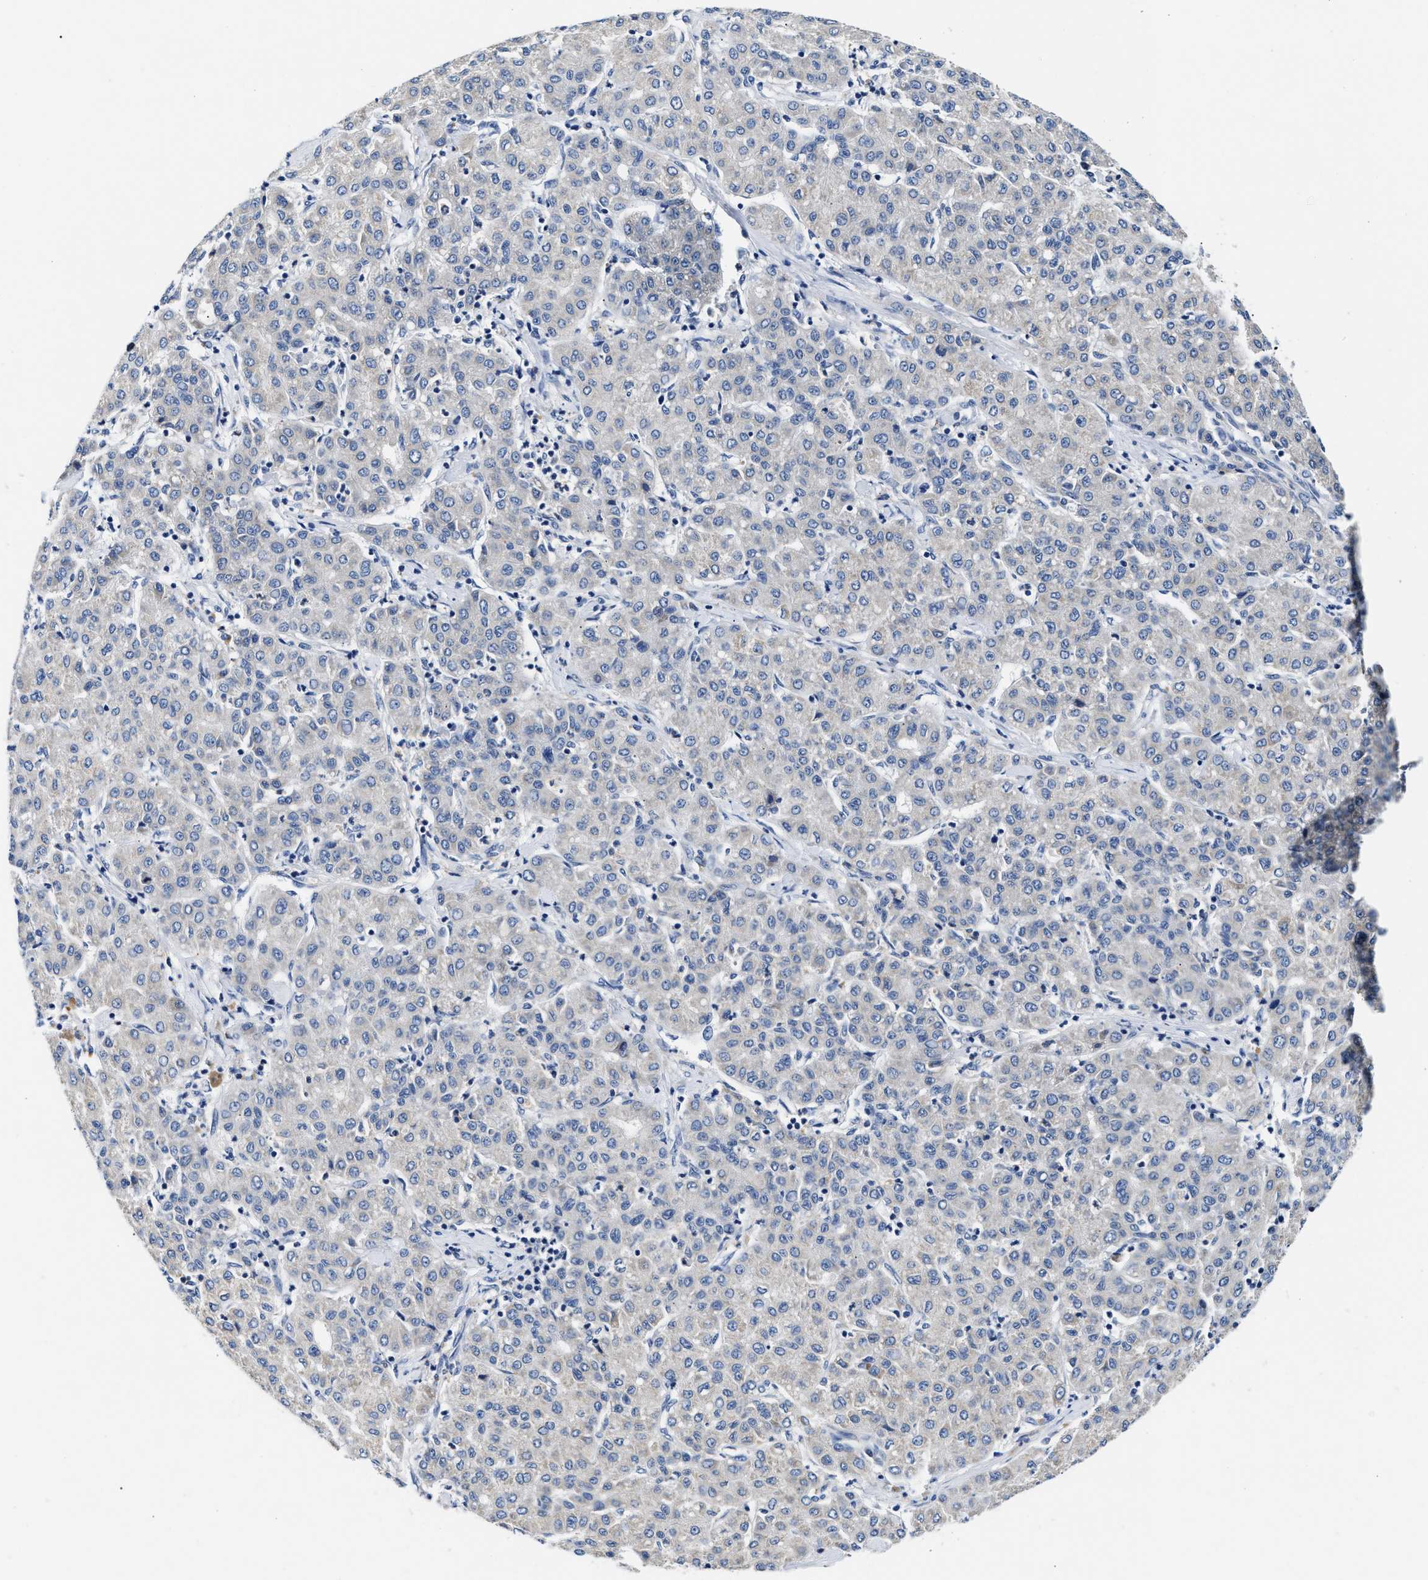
{"staining": {"intensity": "negative", "quantity": "none", "location": "none"}, "tissue": "liver cancer", "cell_type": "Tumor cells", "image_type": "cancer", "snomed": [{"axis": "morphology", "description": "Carcinoma, Hepatocellular, NOS"}, {"axis": "topography", "description": "Liver"}], "caption": "This image is of liver cancer stained with immunohistochemistry to label a protein in brown with the nuclei are counter-stained blue. There is no expression in tumor cells. The staining was performed using DAB to visualize the protein expression in brown, while the nuclei were stained in blue with hematoxylin (Magnification: 20x).", "gene": "FAM185A", "patient": {"sex": "male", "age": 65}}